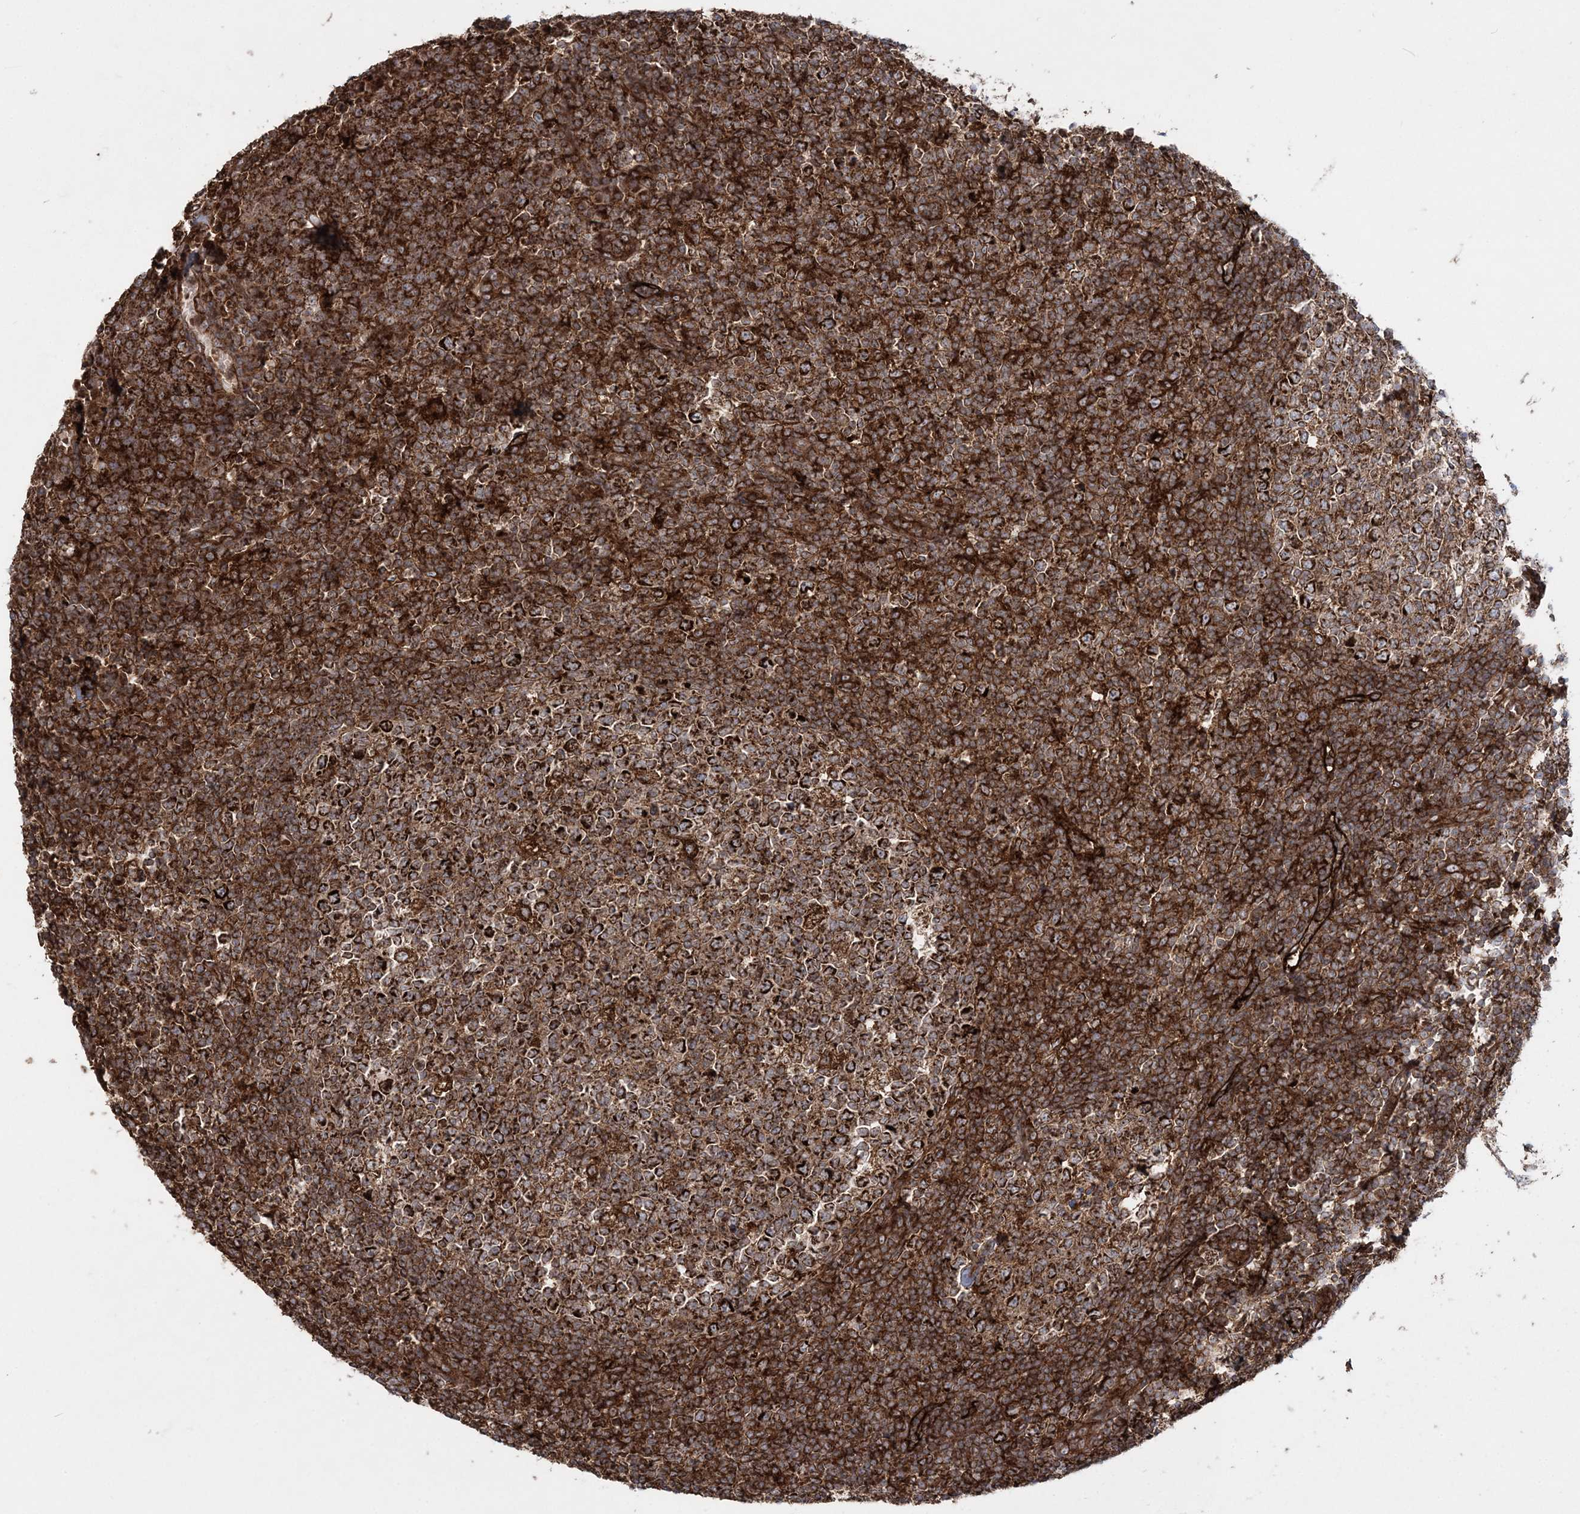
{"staining": {"intensity": "strong", "quantity": ">75%", "location": "cytoplasmic/membranous"}, "tissue": "tonsil", "cell_type": "Germinal center cells", "image_type": "normal", "snomed": [{"axis": "morphology", "description": "Normal tissue, NOS"}, {"axis": "topography", "description": "Tonsil"}], "caption": "Protein analysis of benign tonsil shows strong cytoplasmic/membranous staining in about >75% of germinal center cells. (Stains: DAB in brown, nuclei in blue, Microscopy: brightfield microscopy at high magnification).", "gene": "LRPPRC", "patient": {"sex": "female", "age": 19}}